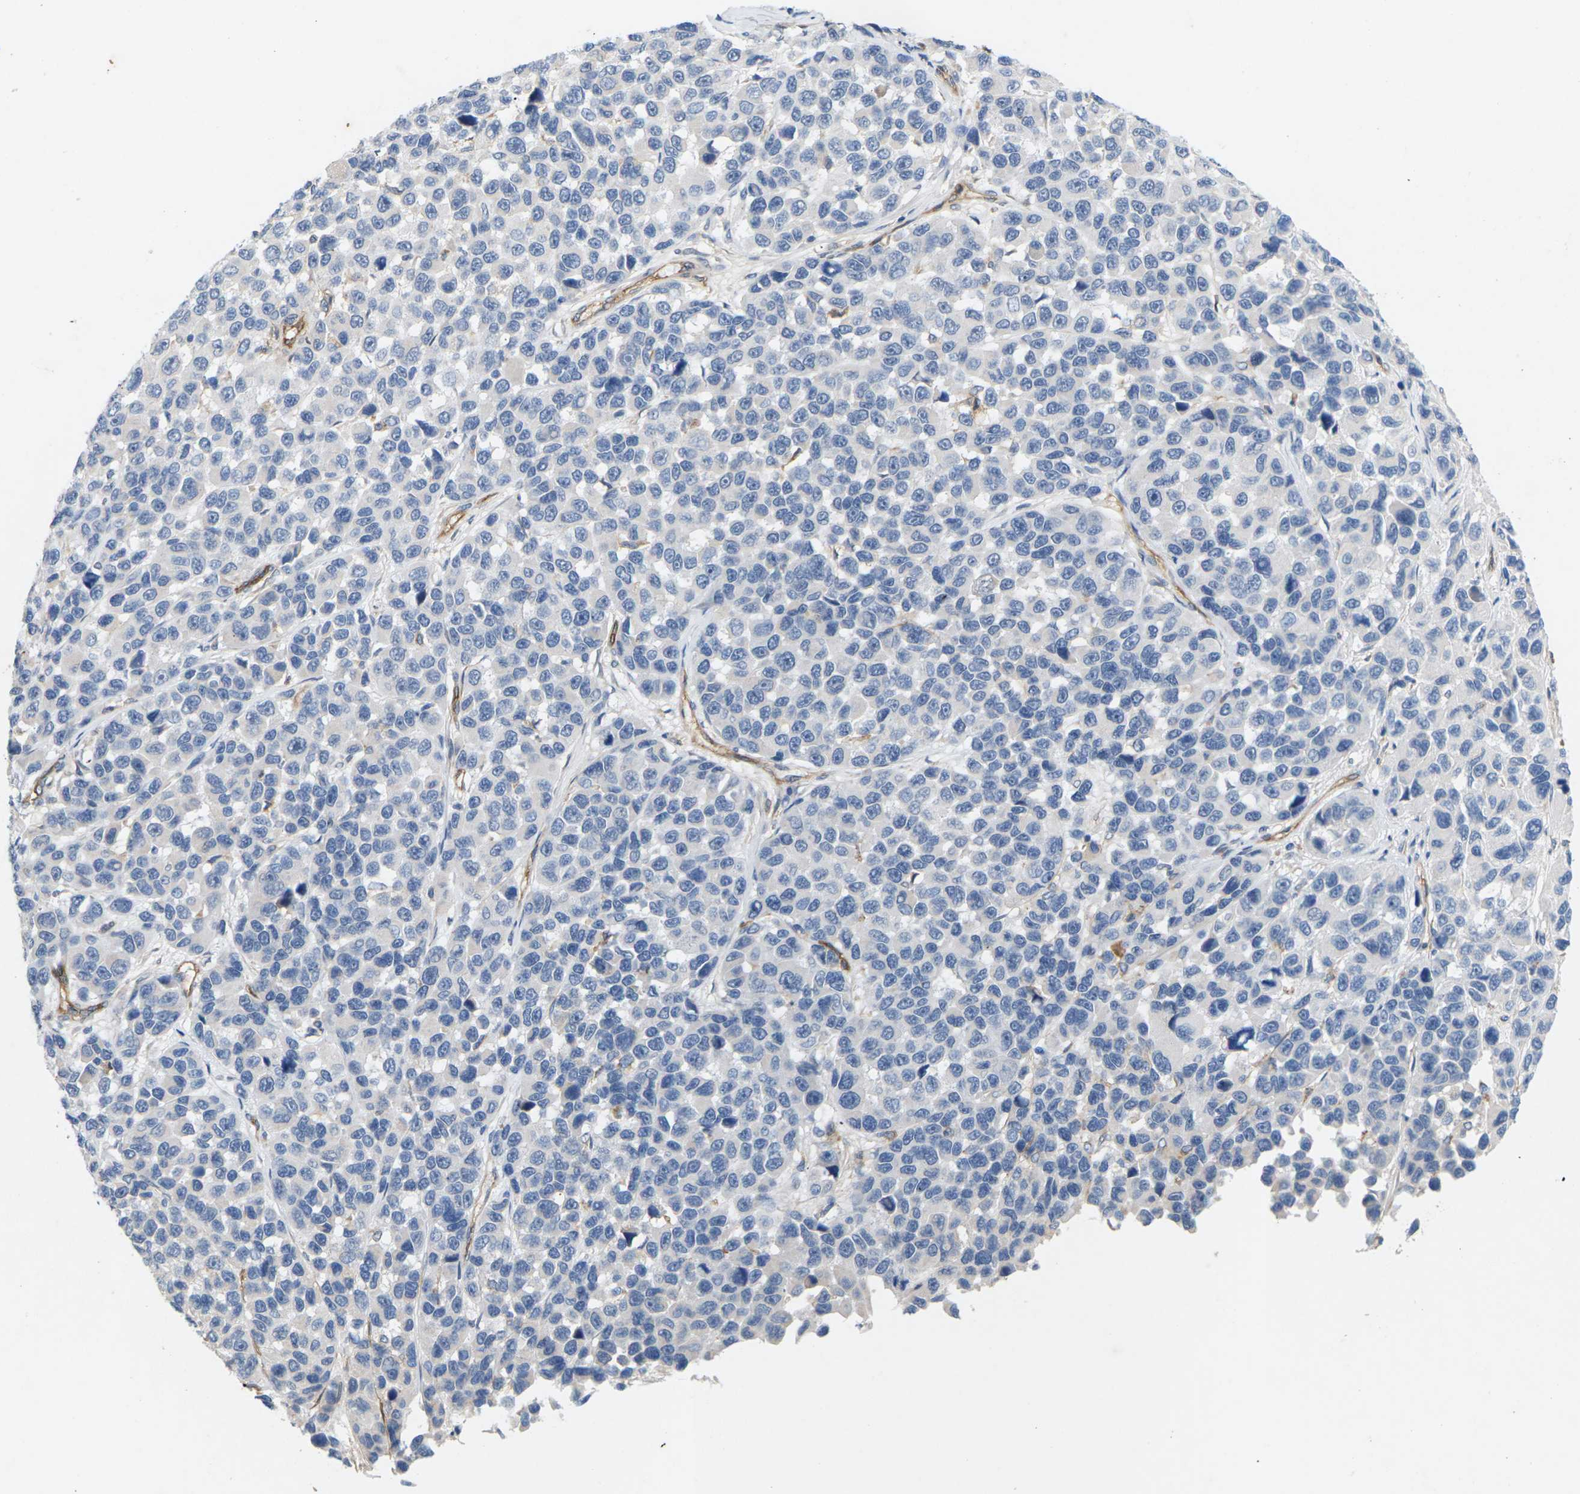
{"staining": {"intensity": "negative", "quantity": "none", "location": "none"}, "tissue": "melanoma", "cell_type": "Tumor cells", "image_type": "cancer", "snomed": [{"axis": "morphology", "description": "Malignant melanoma, NOS"}, {"axis": "topography", "description": "Skin"}], "caption": "IHC of human malignant melanoma reveals no positivity in tumor cells.", "gene": "ITGA5", "patient": {"sex": "male", "age": 53}}